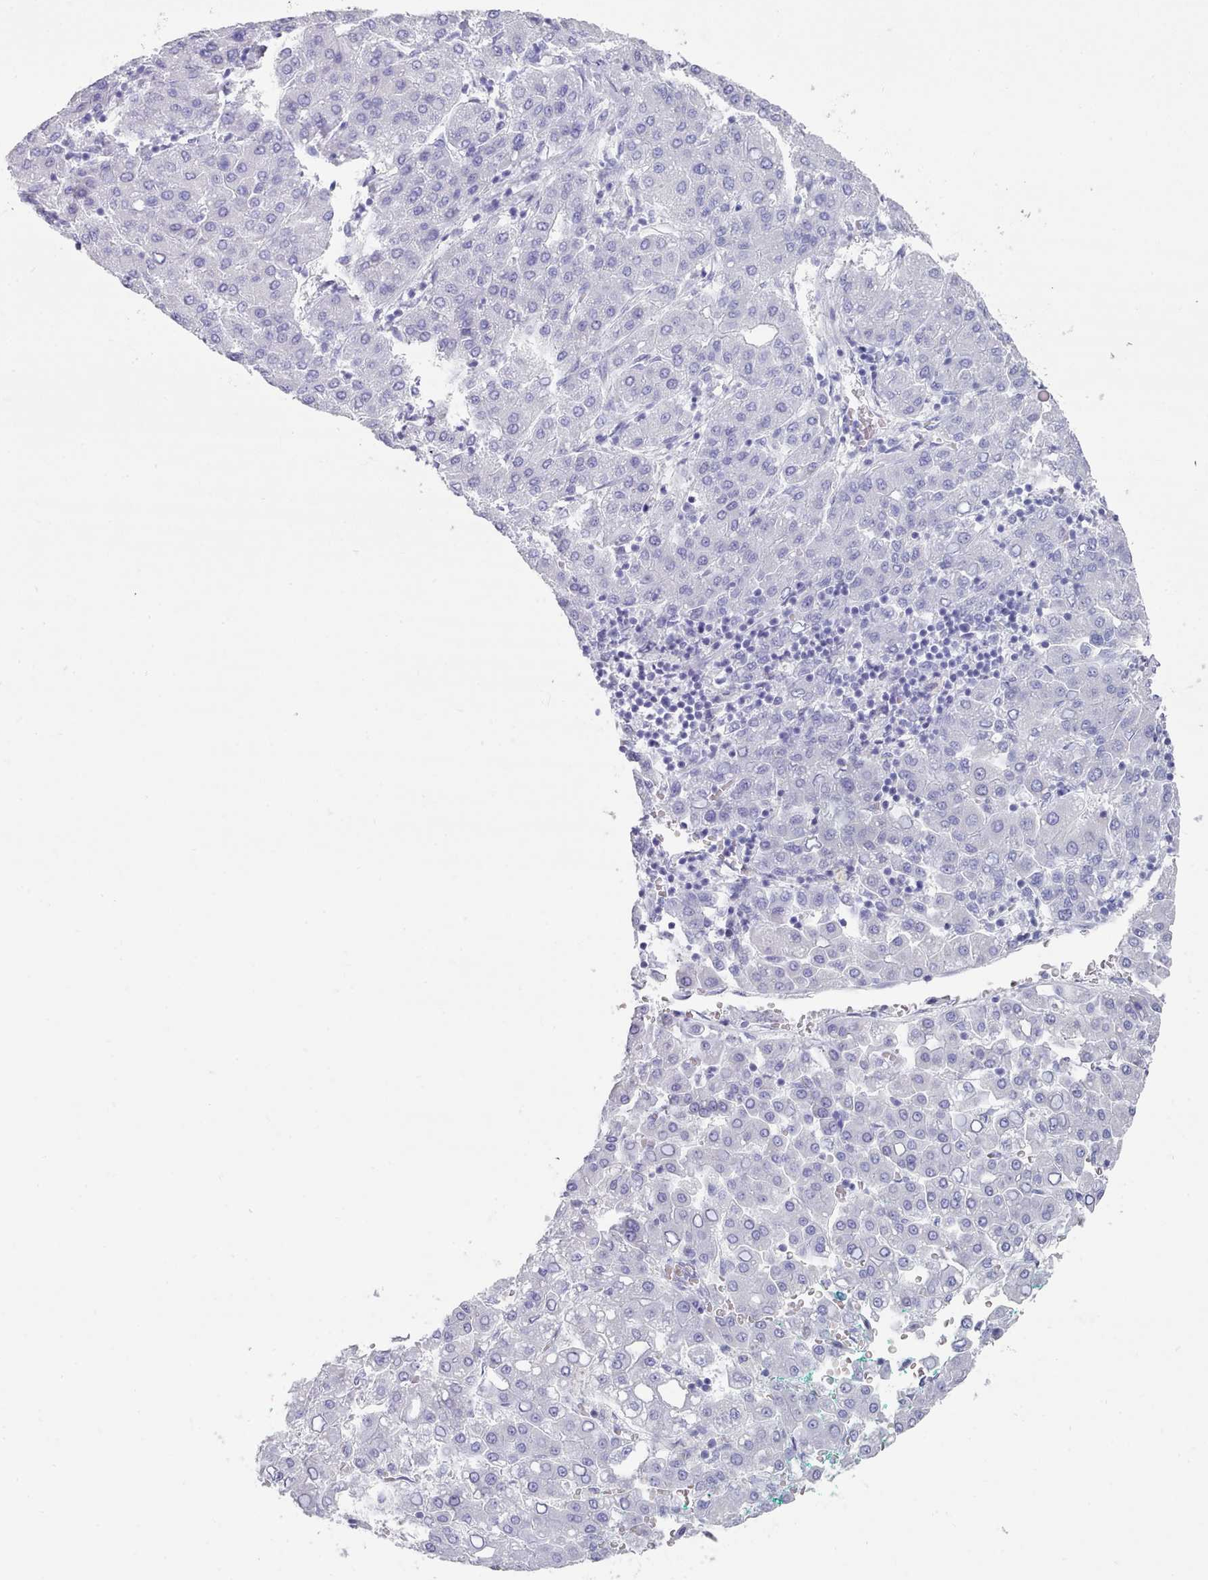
{"staining": {"intensity": "negative", "quantity": "none", "location": "none"}, "tissue": "liver cancer", "cell_type": "Tumor cells", "image_type": "cancer", "snomed": [{"axis": "morphology", "description": "Carcinoma, Hepatocellular, NOS"}, {"axis": "topography", "description": "Liver"}], "caption": "Tumor cells show no significant protein staining in liver hepatocellular carcinoma.", "gene": "LRRC37A", "patient": {"sex": "male", "age": 65}}